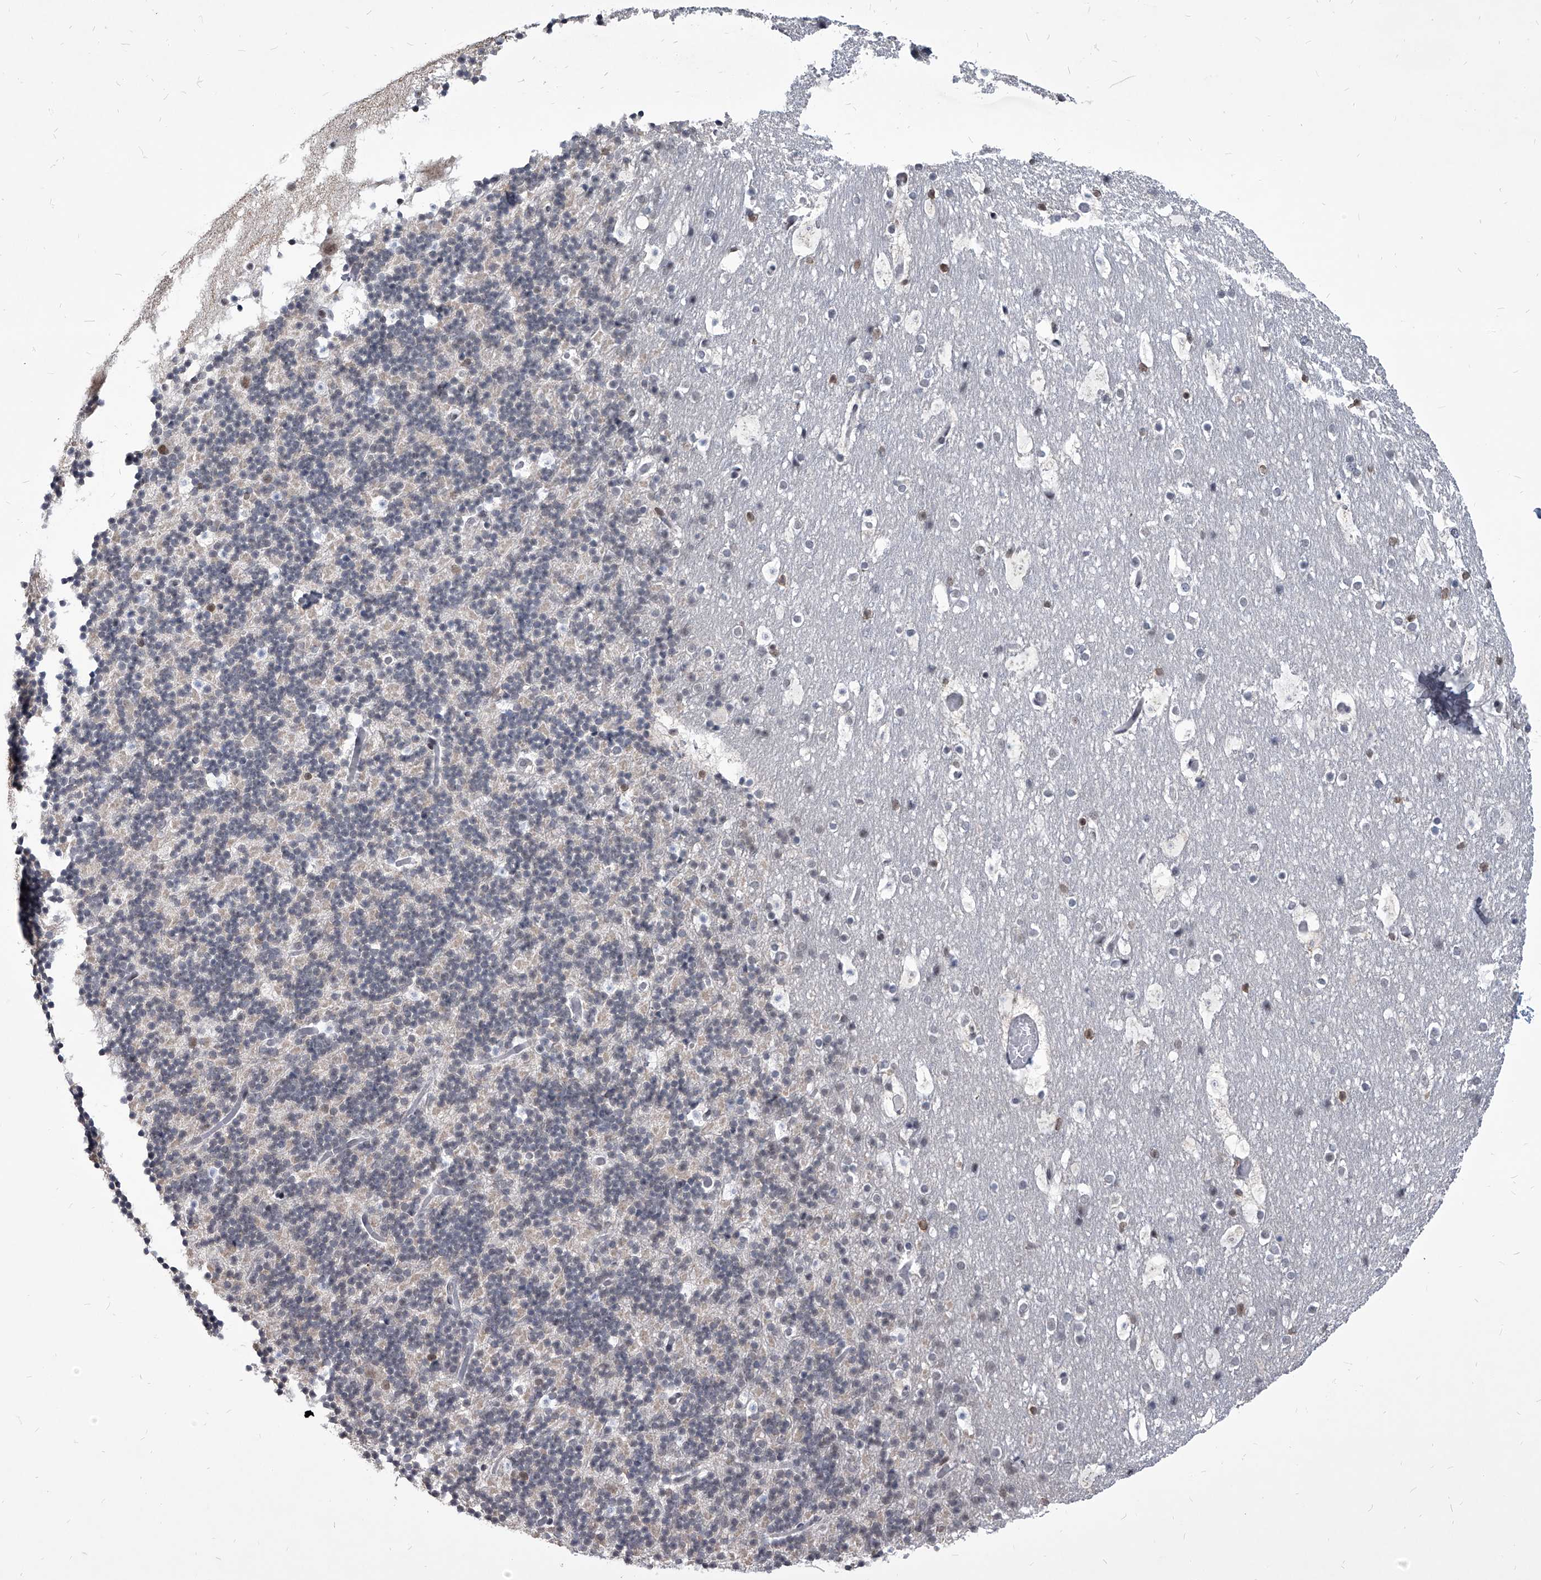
{"staining": {"intensity": "negative", "quantity": "none", "location": "none"}, "tissue": "cerebellum", "cell_type": "Cells in granular layer", "image_type": "normal", "snomed": [{"axis": "morphology", "description": "Normal tissue, NOS"}, {"axis": "topography", "description": "Cerebellum"}], "caption": "Immunohistochemistry of normal human cerebellum shows no positivity in cells in granular layer.", "gene": "PPIL4", "patient": {"sex": "male", "age": 57}}